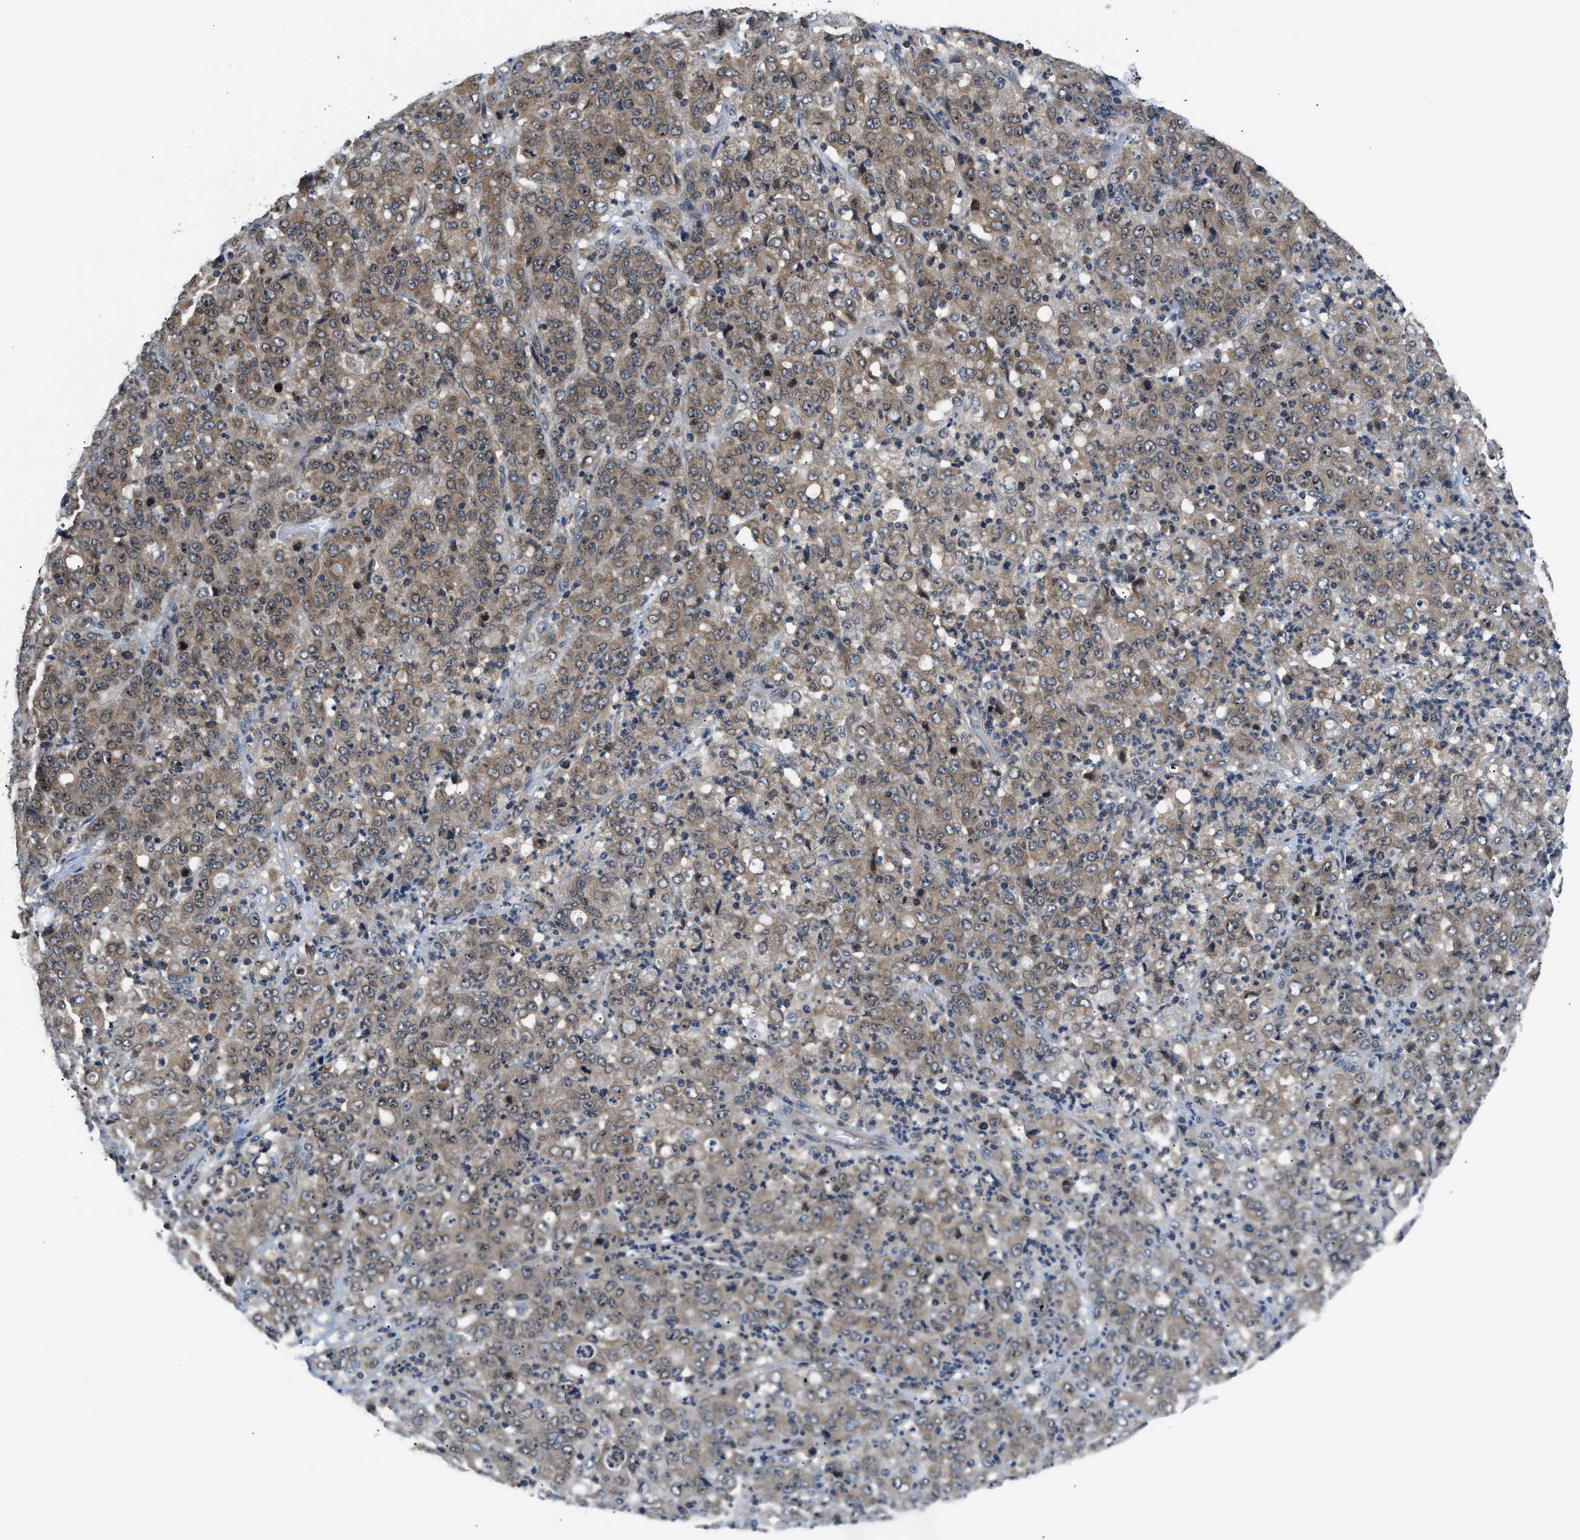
{"staining": {"intensity": "moderate", "quantity": ">75%", "location": "cytoplasmic/membranous"}, "tissue": "stomach cancer", "cell_type": "Tumor cells", "image_type": "cancer", "snomed": [{"axis": "morphology", "description": "Adenocarcinoma, NOS"}, {"axis": "topography", "description": "Stomach, lower"}], "caption": "Stomach cancer (adenocarcinoma) stained with immunohistochemistry (IHC) demonstrates moderate cytoplasmic/membranous expression in about >75% of tumor cells. (Brightfield microscopy of DAB IHC at high magnification).", "gene": "RAB29", "patient": {"sex": "female", "age": 71}}